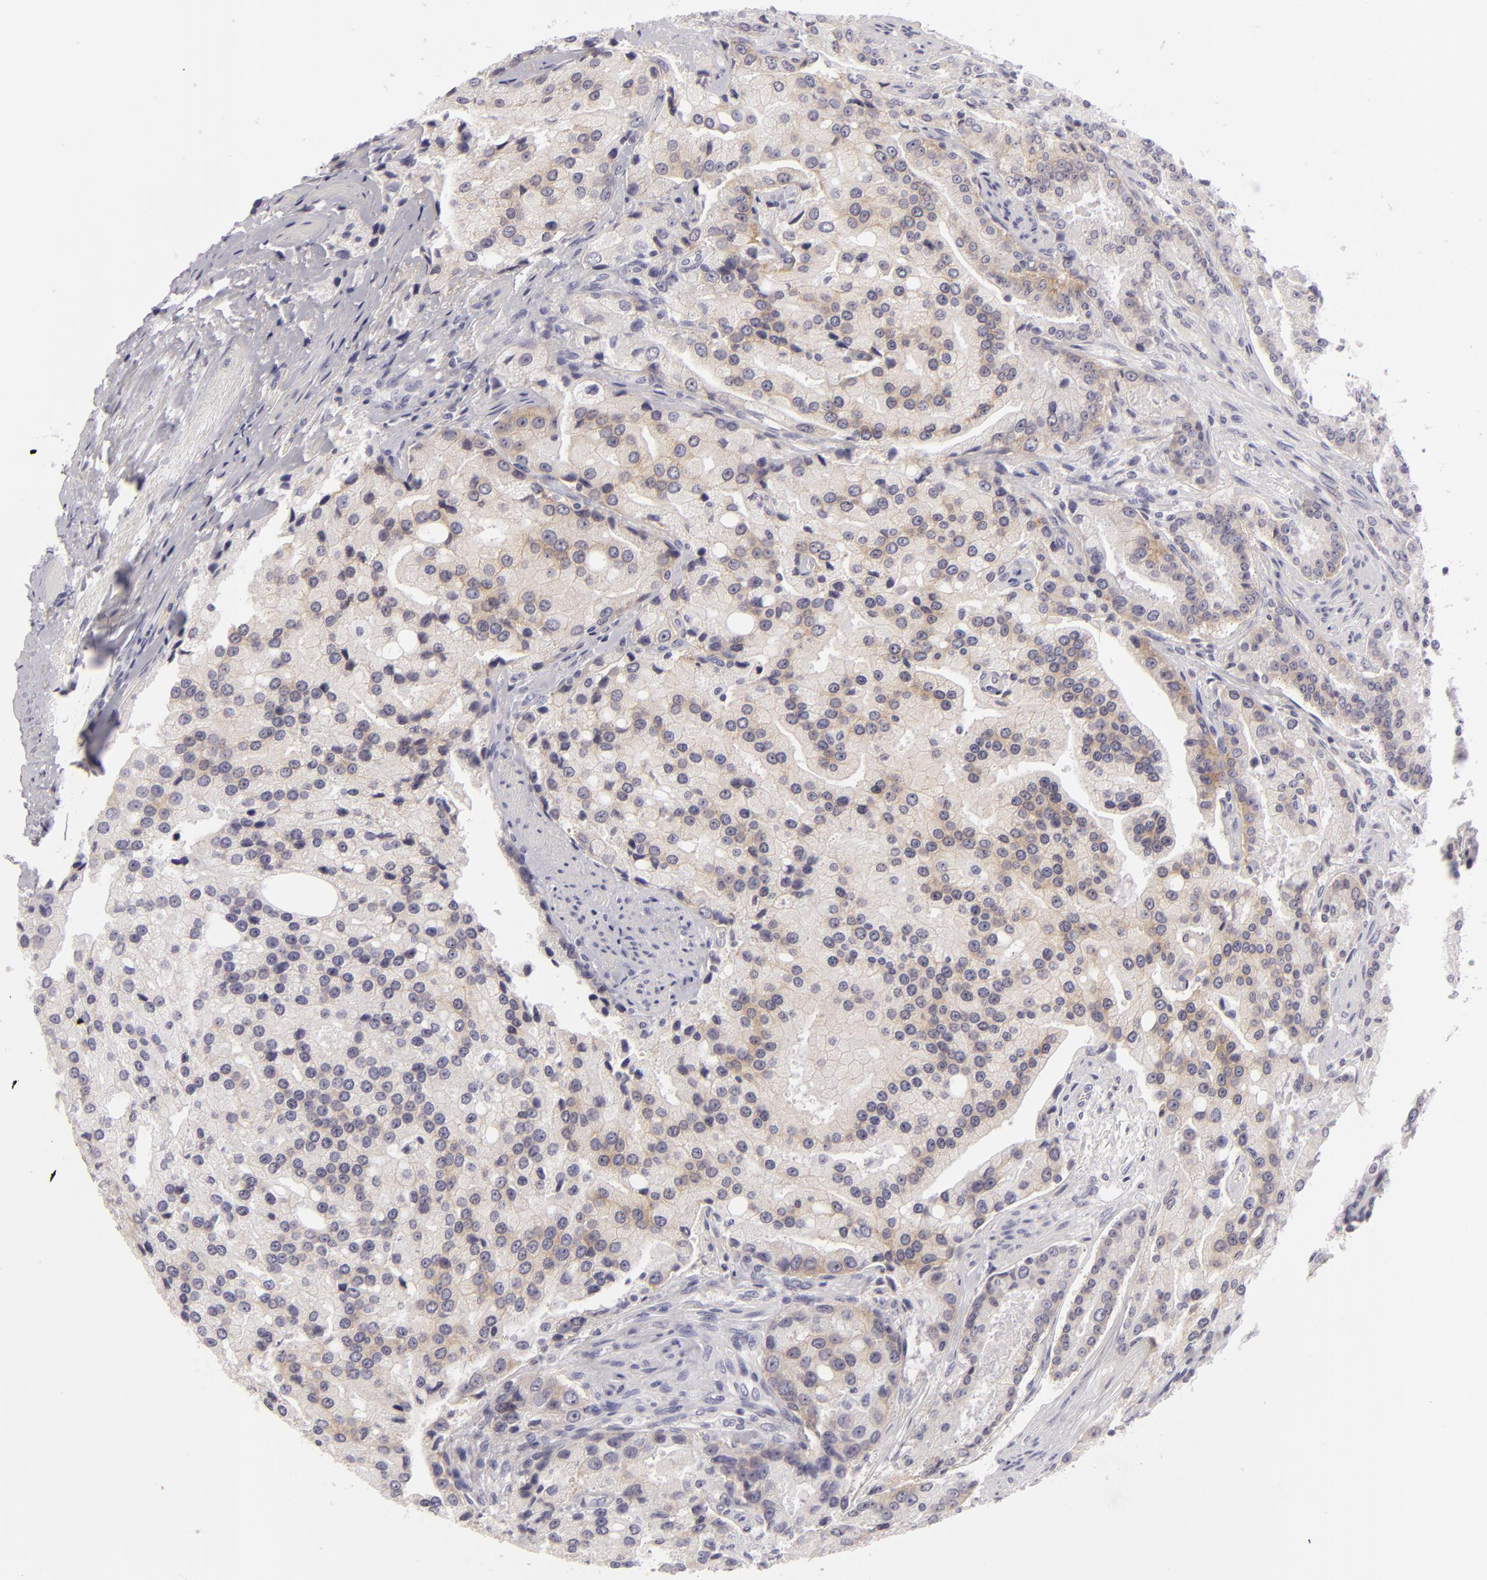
{"staining": {"intensity": "weak", "quantity": "25%-75%", "location": "cytoplasmic/membranous"}, "tissue": "prostate cancer", "cell_type": "Tumor cells", "image_type": "cancer", "snomed": [{"axis": "morphology", "description": "Adenocarcinoma, Medium grade"}, {"axis": "topography", "description": "Prostate"}], "caption": "An IHC photomicrograph of tumor tissue is shown. Protein staining in brown highlights weak cytoplasmic/membranous positivity in prostate medium-grade adenocarcinoma within tumor cells.", "gene": "DLG4", "patient": {"sex": "male", "age": 72}}